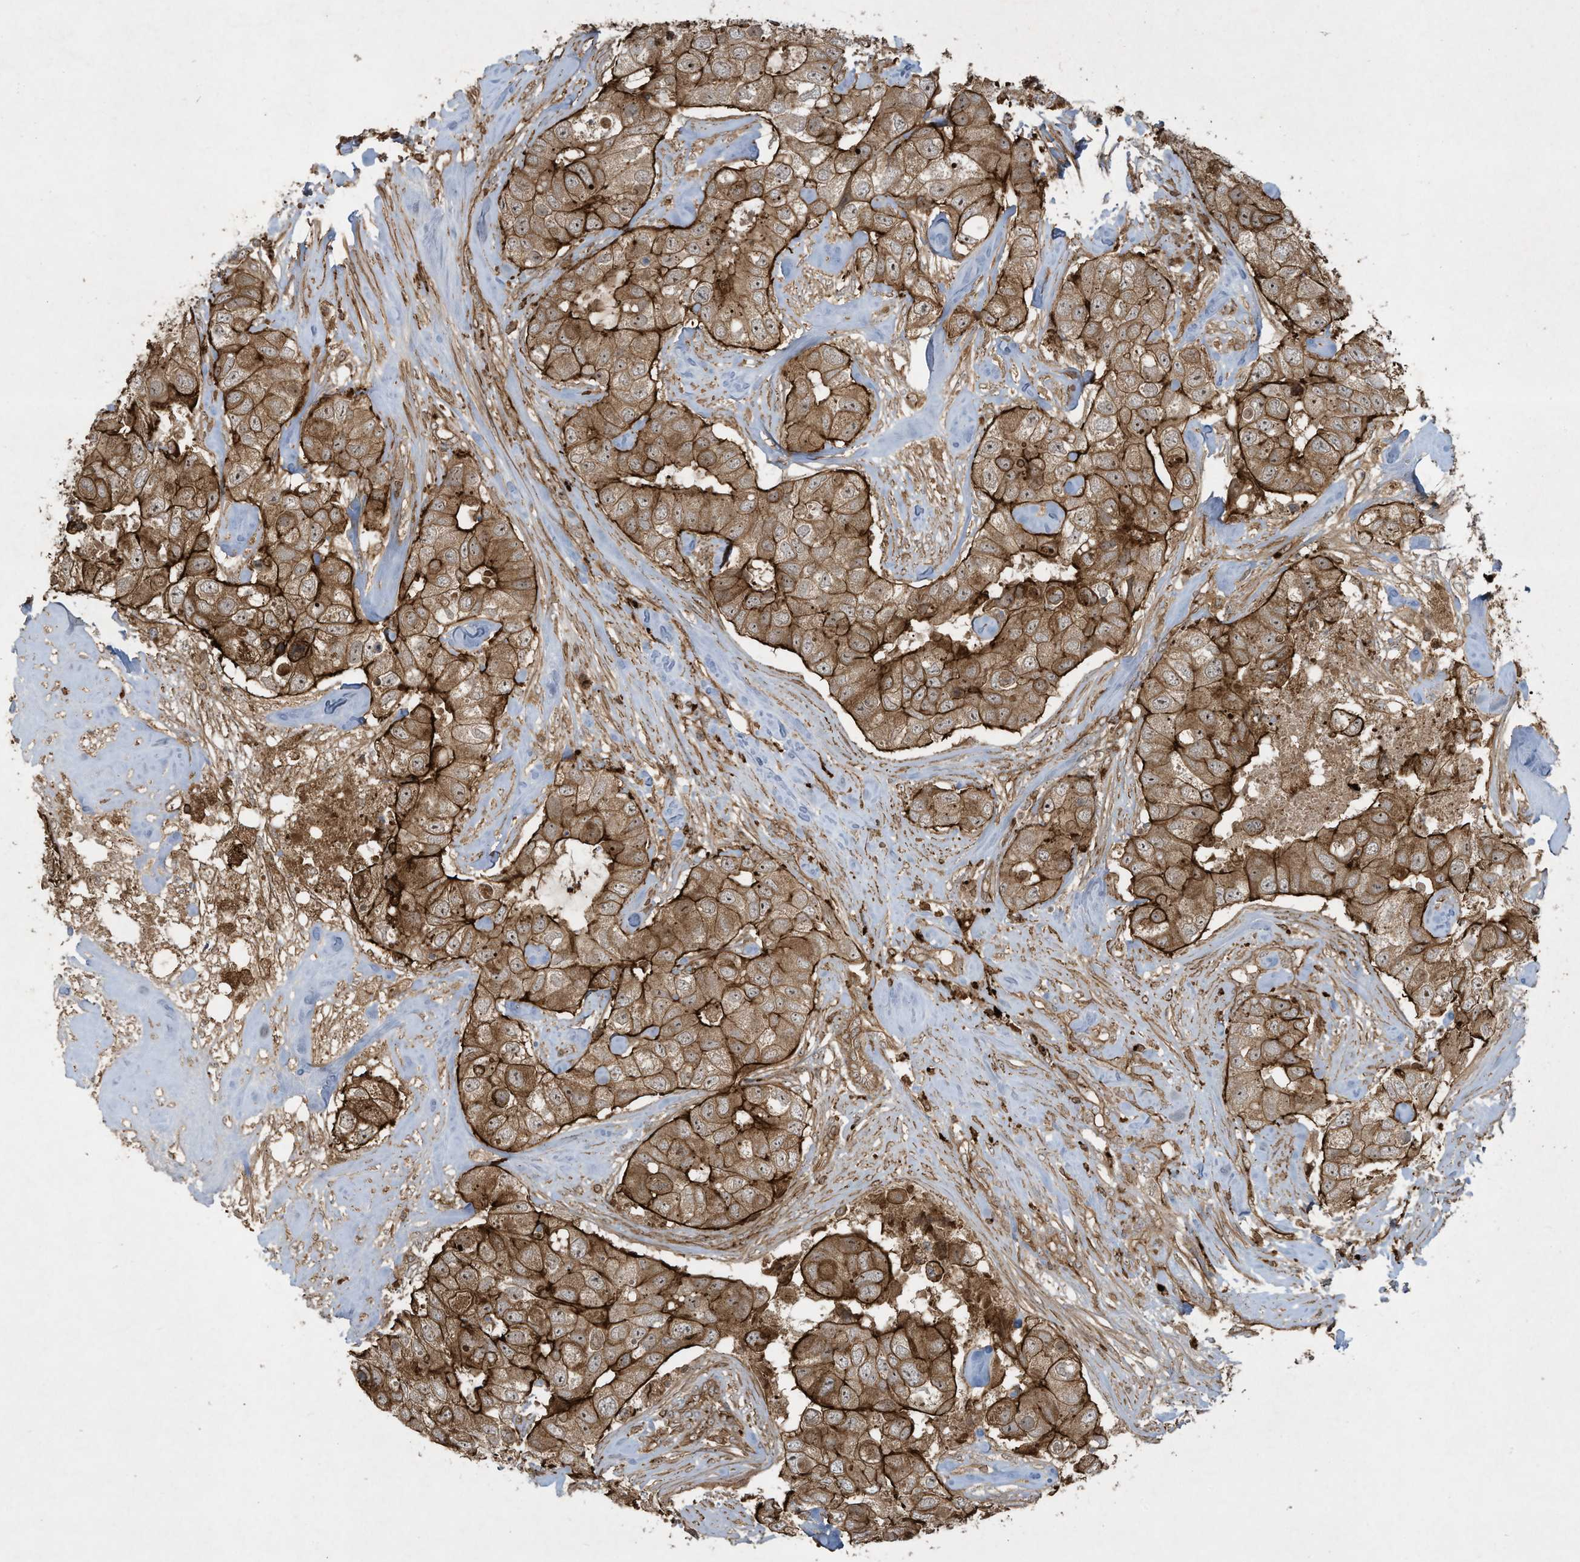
{"staining": {"intensity": "strong", "quantity": ">75%", "location": "cytoplasmic/membranous"}, "tissue": "breast cancer", "cell_type": "Tumor cells", "image_type": "cancer", "snomed": [{"axis": "morphology", "description": "Duct carcinoma"}, {"axis": "topography", "description": "Breast"}], "caption": "Immunohistochemistry (IHC) image of breast invasive ductal carcinoma stained for a protein (brown), which shows high levels of strong cytoplasmic/membranous staining in approximately >75% of tumor cells.", "gene": "DDIT4", "patient": {"sex": "female", "age": 62}}